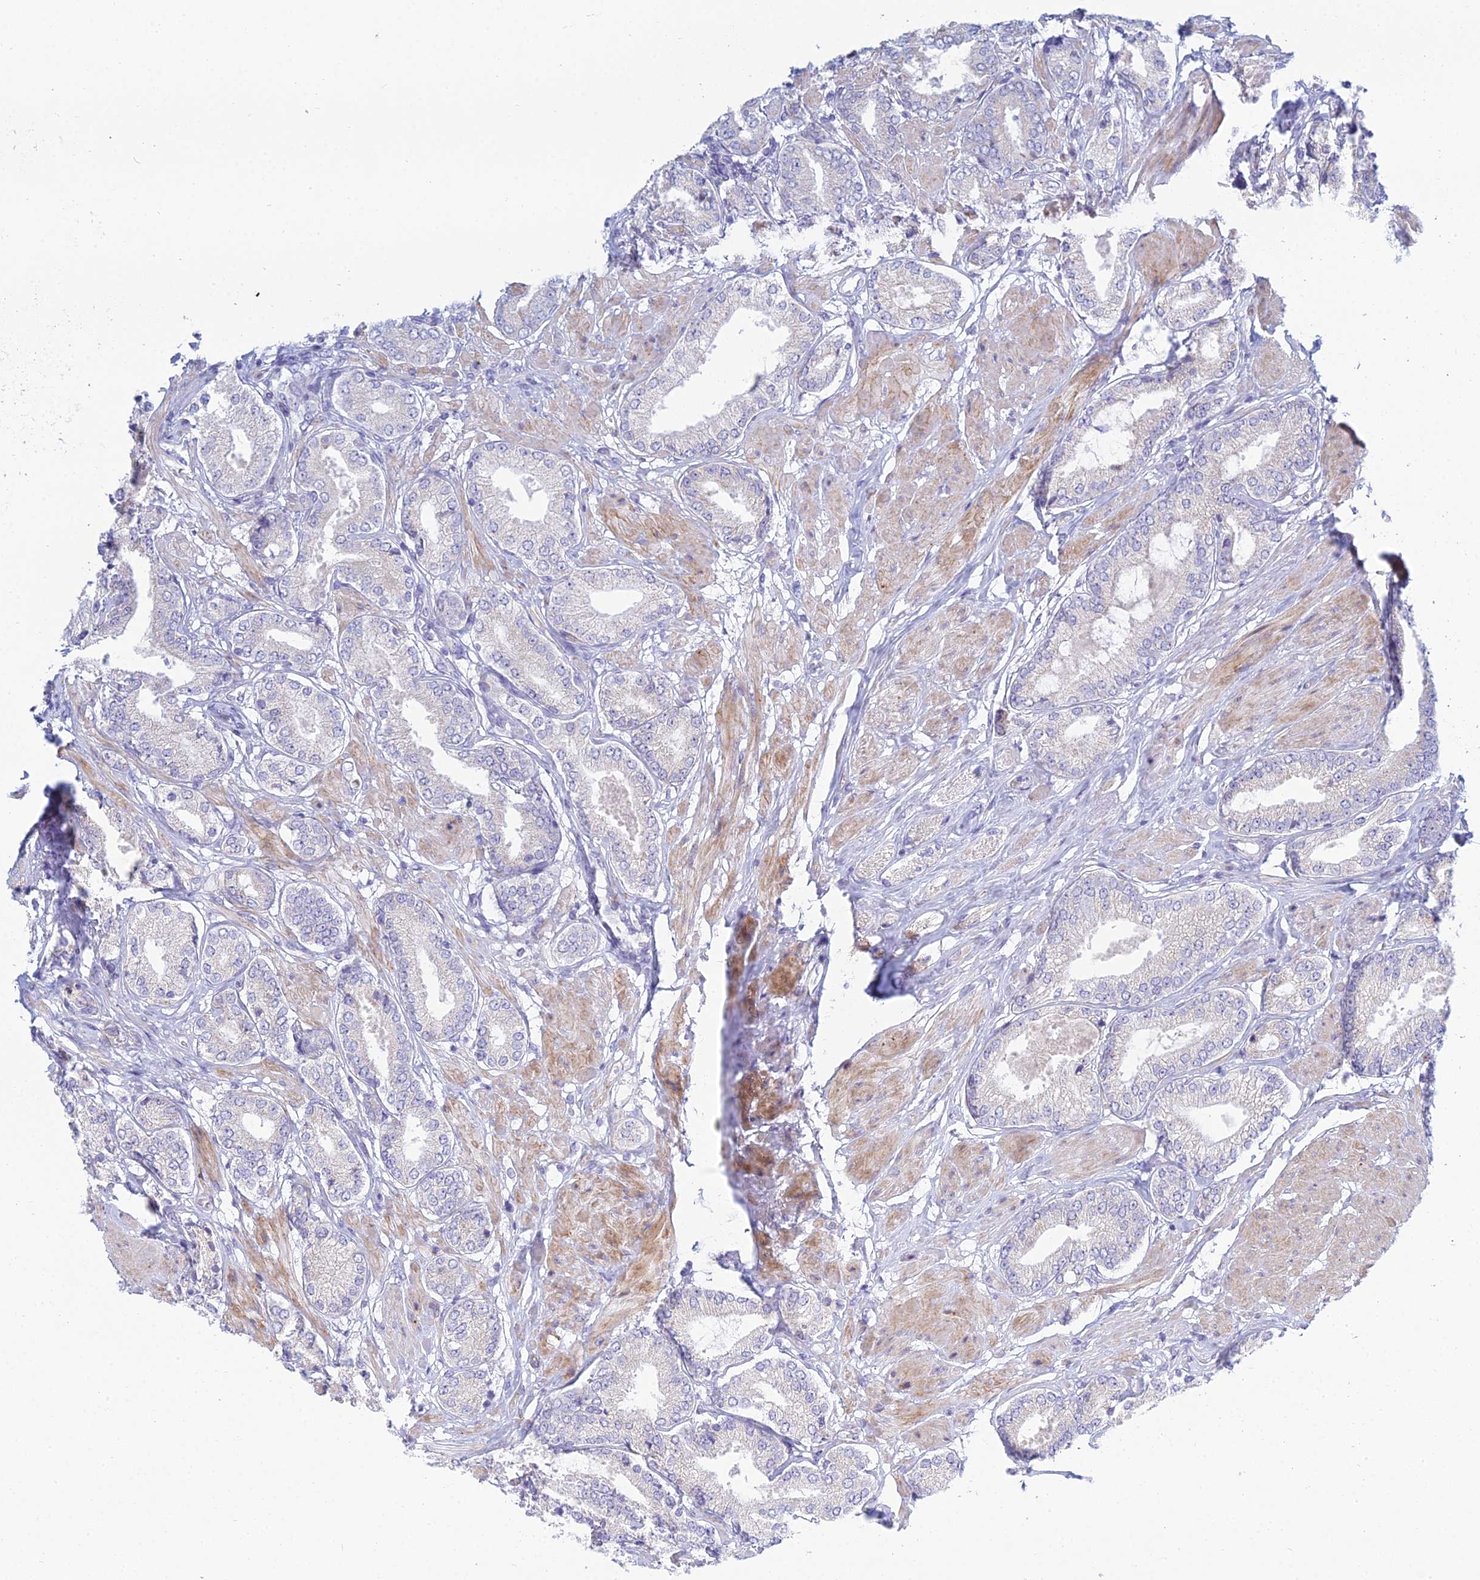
{"staining": {"intensity": "negative", "quantity": "none", "location": "none"}, "tissue": "prostate cancer", "cell_type": "Tumor cells", "image_type": "cancer", "snomed": [{"axis": "morphology", "description": "Adenocarcinoma, High grade"}, {"axis": "topography", "description": "Prostate and seminal vesicle, NOS"}], "caption": "IHC histopathology image of prostate cancer stained for a protein (brown), which shows no expression in tumor cells. (DAB immunohistochemistry, high magnification).", "gene": "PRR13", "patient": {"sex": "male", "age": 64}}